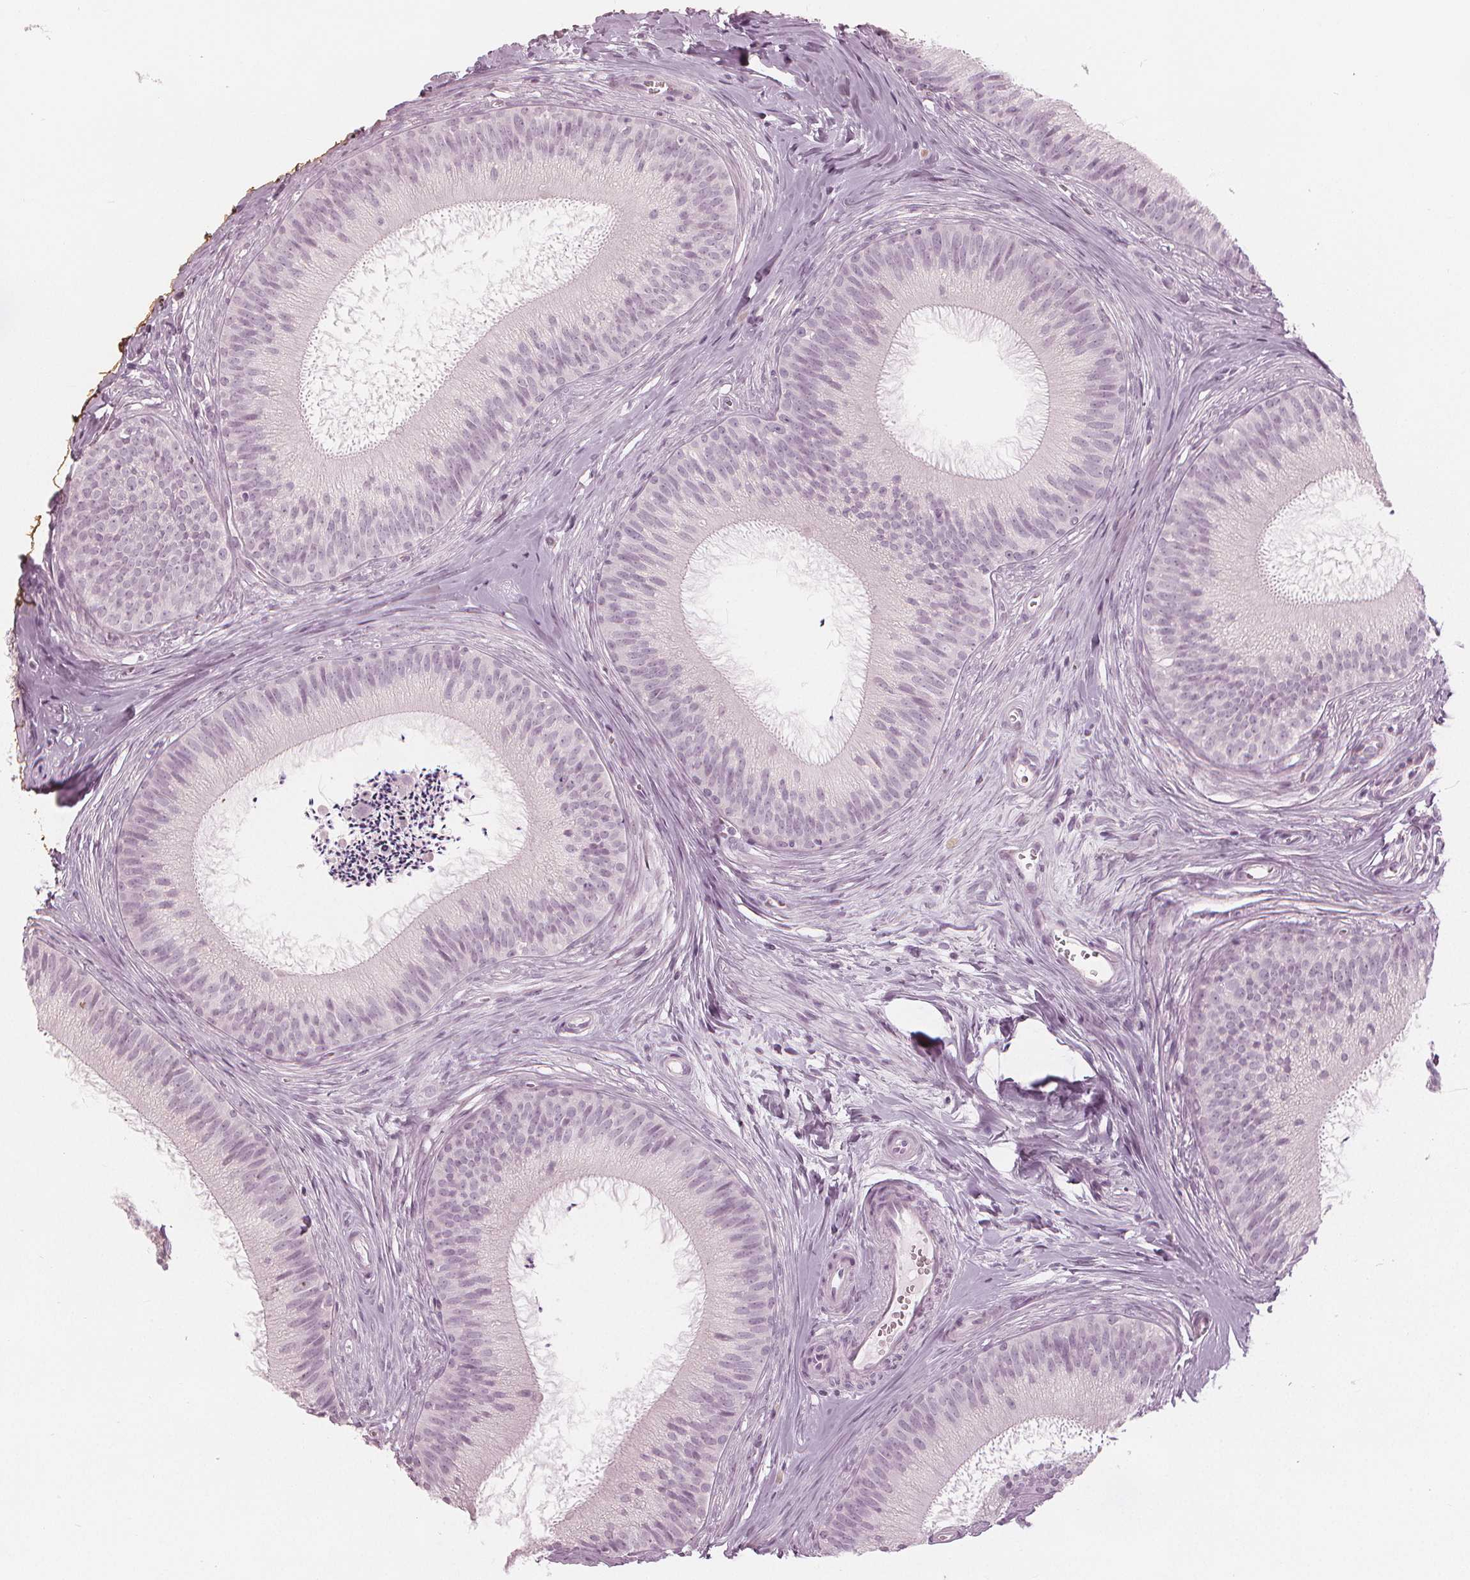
{"staining": {"intensity": "negative", "quantity": "none", "location": "none"}, "tissue": "epididymis", "cell_type": "Glandular cells", "image_type": "normal", "snomed": [{"axis": "morphology", "description": "Normal tissue, NOS"}, {"axis": "topography", "description": "Epididymis"}], "caption": "Glandular cells show no significant protein positivity in unremarkable epididymis. (DAB (3,3'-diaminobenzidine) immunohistochemistry (IHC), high magnification).", "gene": "PAEP", "patient": {"sex": "male", "age": 24}}